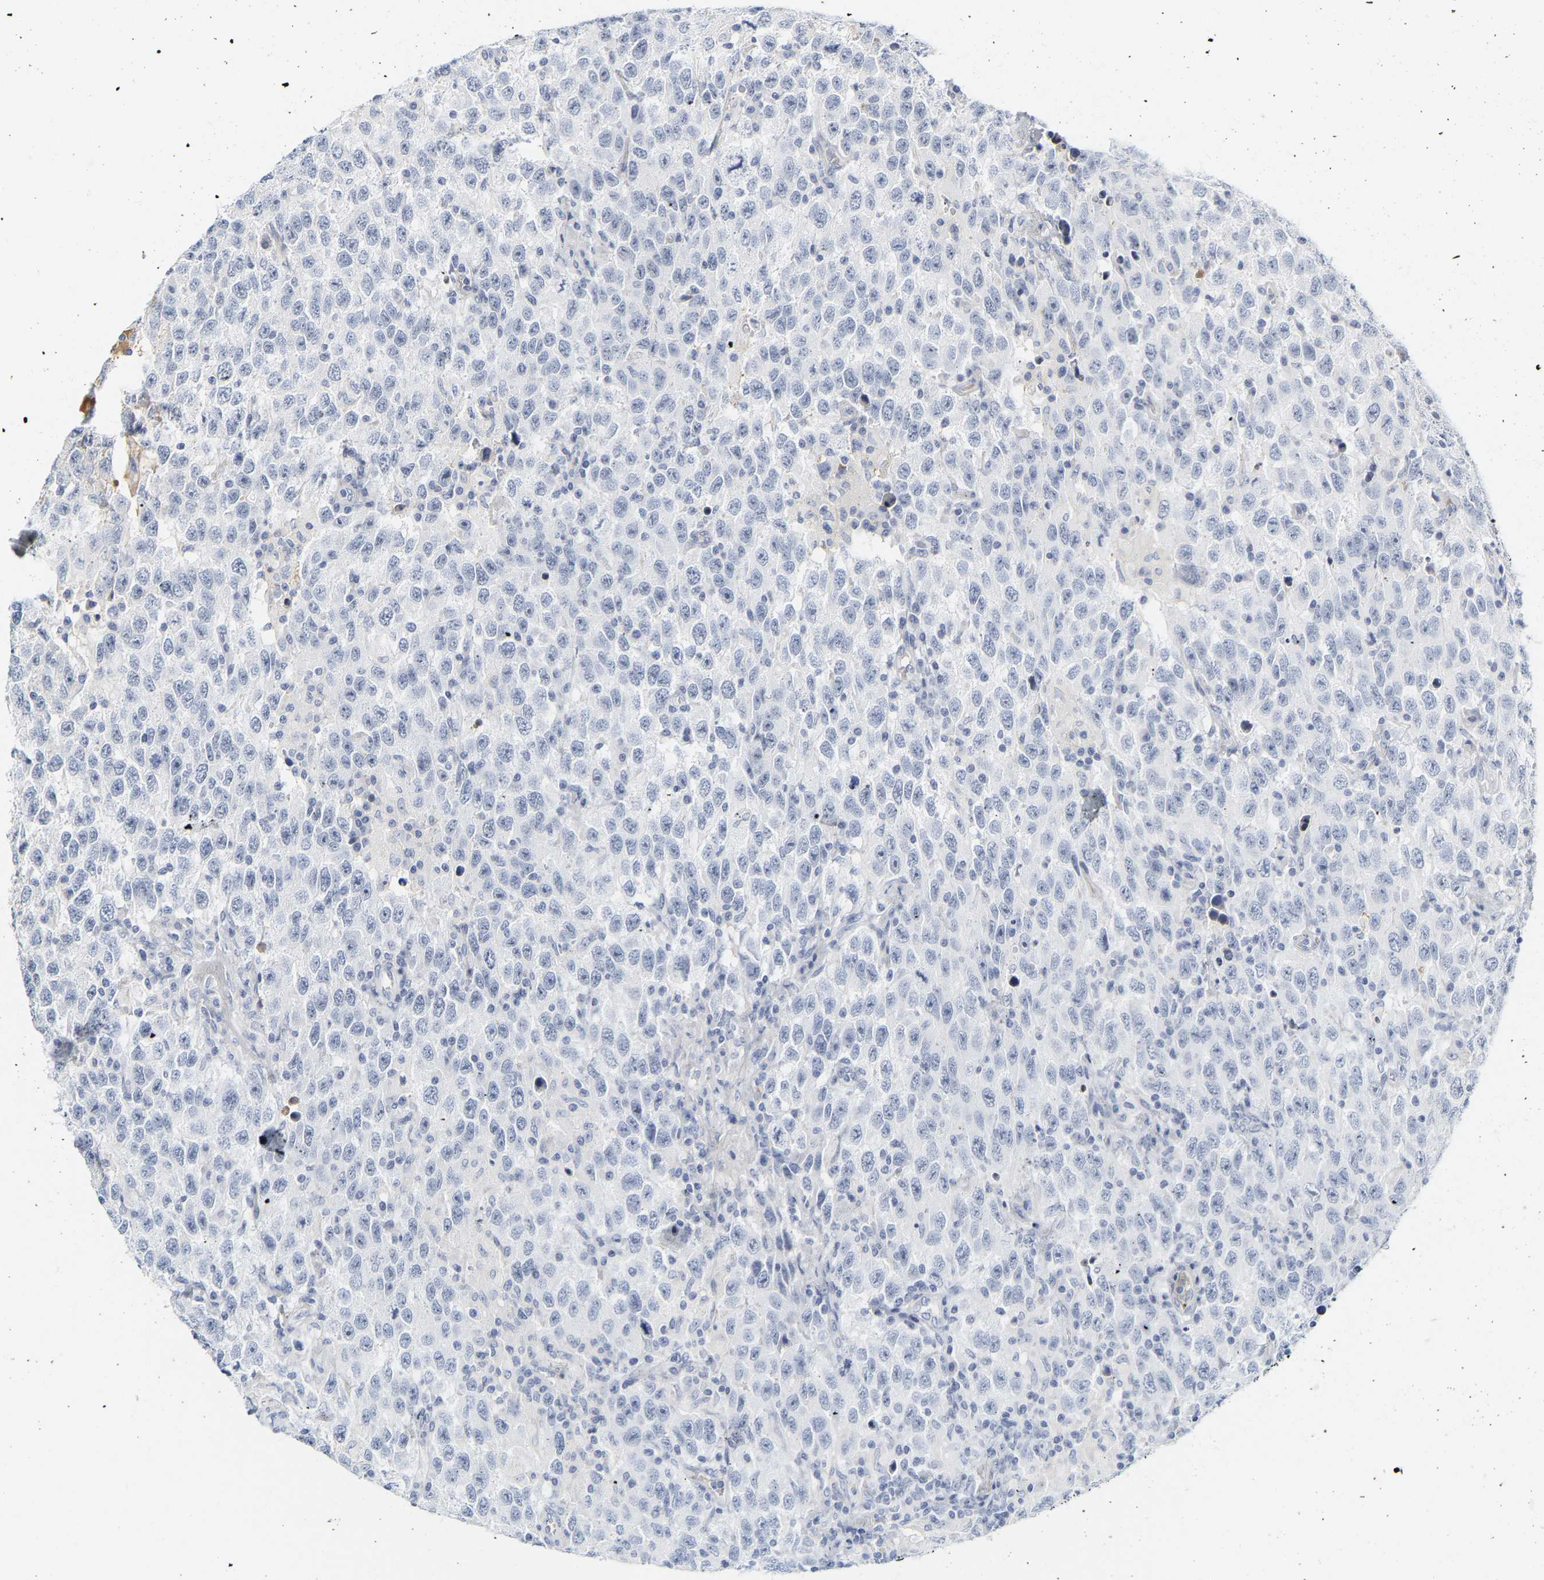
{"staining": {"intensity": "negative", "quantity": "none", "location": "none"}, "tissue": "testis cancer", "cell_type": "Tumor cells", "image_type": "cancer", "snomed": [{"axis": "morphology", "description": "Seminoma, NOS"}, {"axis": "topography", "description": "Testis"}], "caption": "DAB immunohistochemical staining of human testis seminoma reveals no significant expression in tumor cells. (DAB (3,3'-diaminobenzidine) immunohistochemistry (IHC) with hematoxylin counter stain).", "gene": "GNAS", "patient": {"sex": "male", "age": 41}}